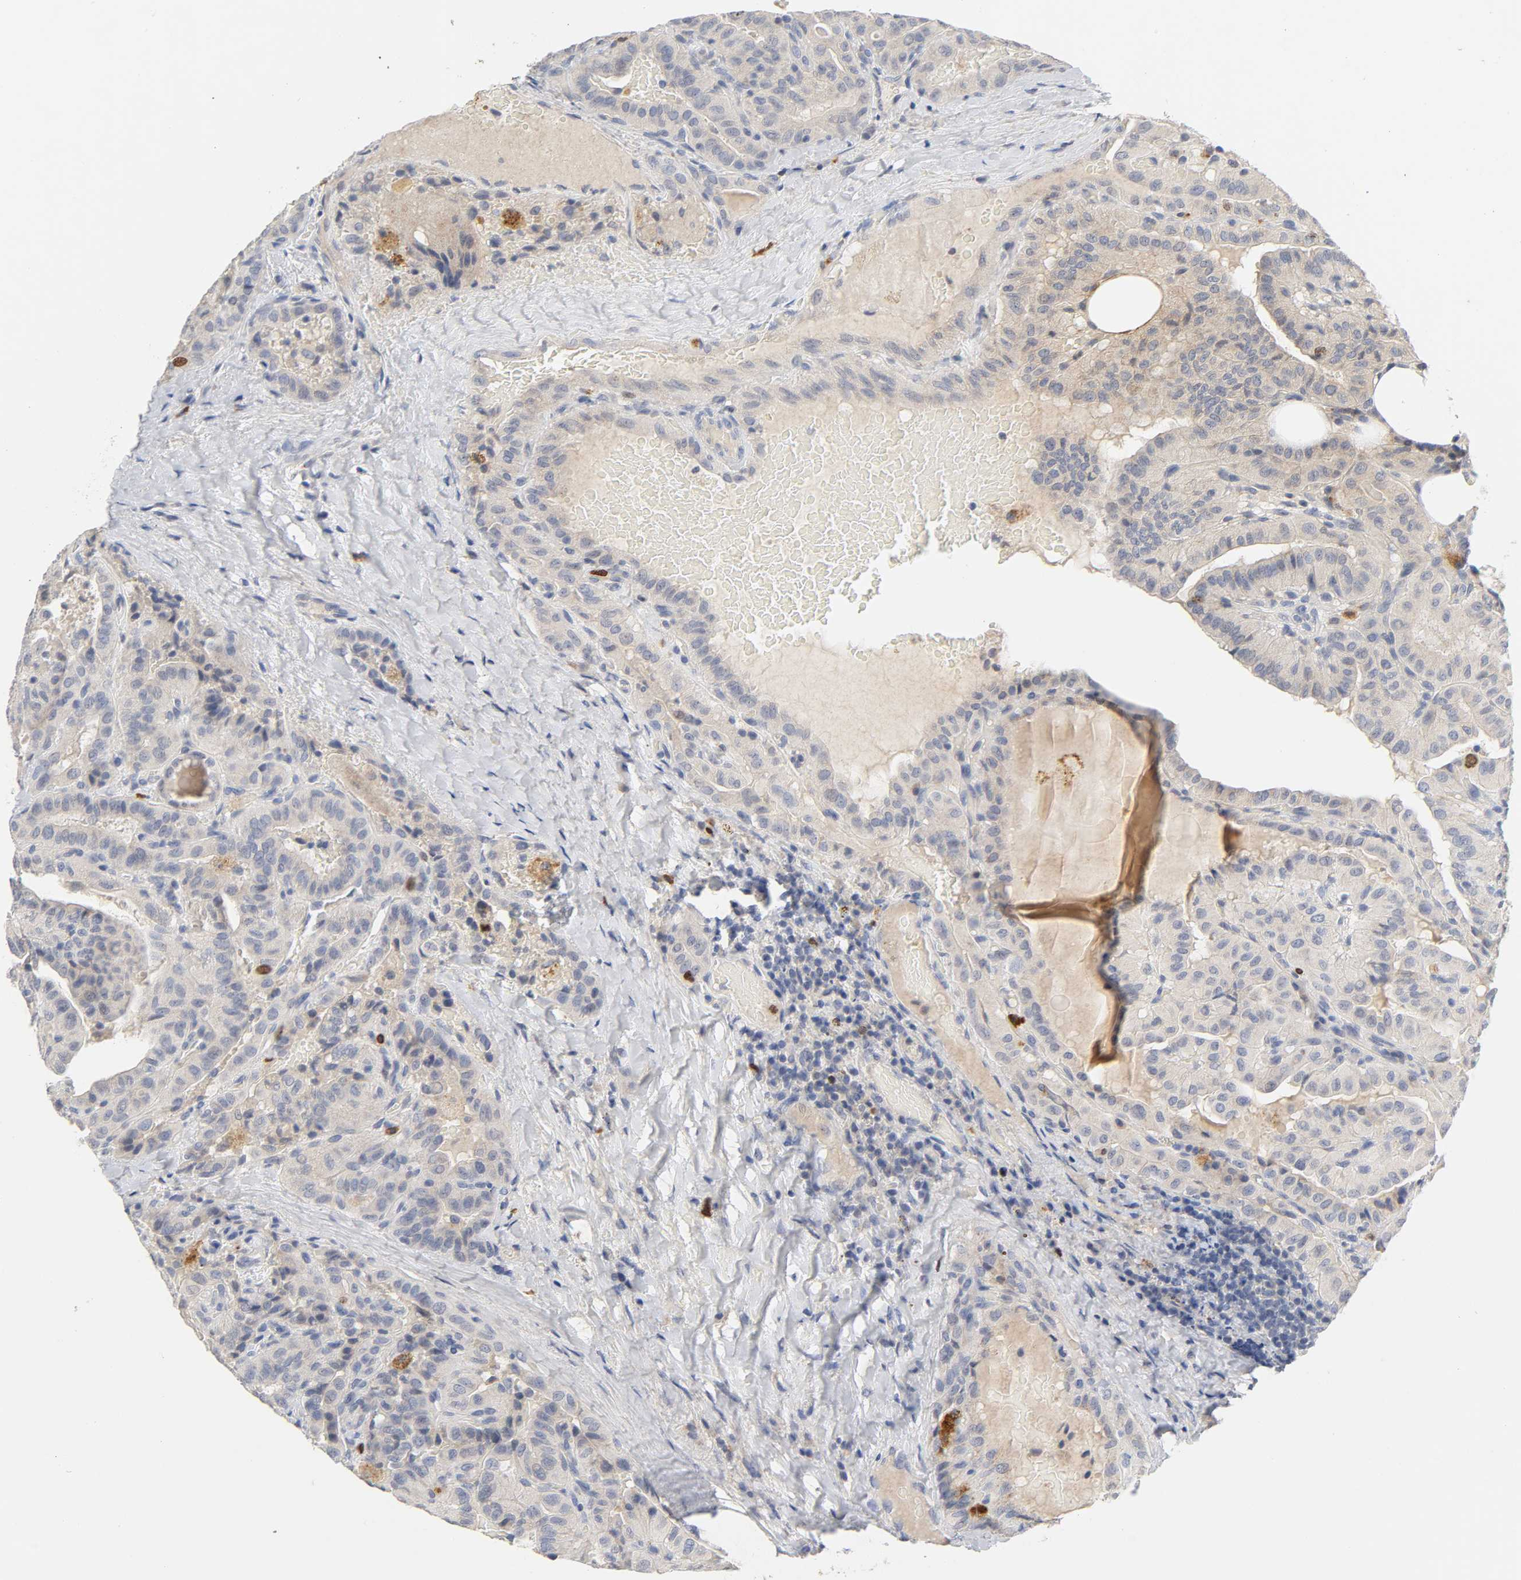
{"staining": {"intensity": "negative", "quantity": "none", "location": "none"}, "tissue": "thyroid cancer", "cell_type": "Tumor cells", "image_type": "cancer", "snomed": [{"axis": "morphology", "description": "Papillary adenocarcinoma, NOS"}, {"axis": "topography", "description": "Thyroid gland"}], "caption": "Immunohistochemical staining of human thyroid papillary adenocarcinoma shows no significant positivity in tumor cells.", "gene": "BIRC5", "patient": {"sex": "male", "age": 77}}